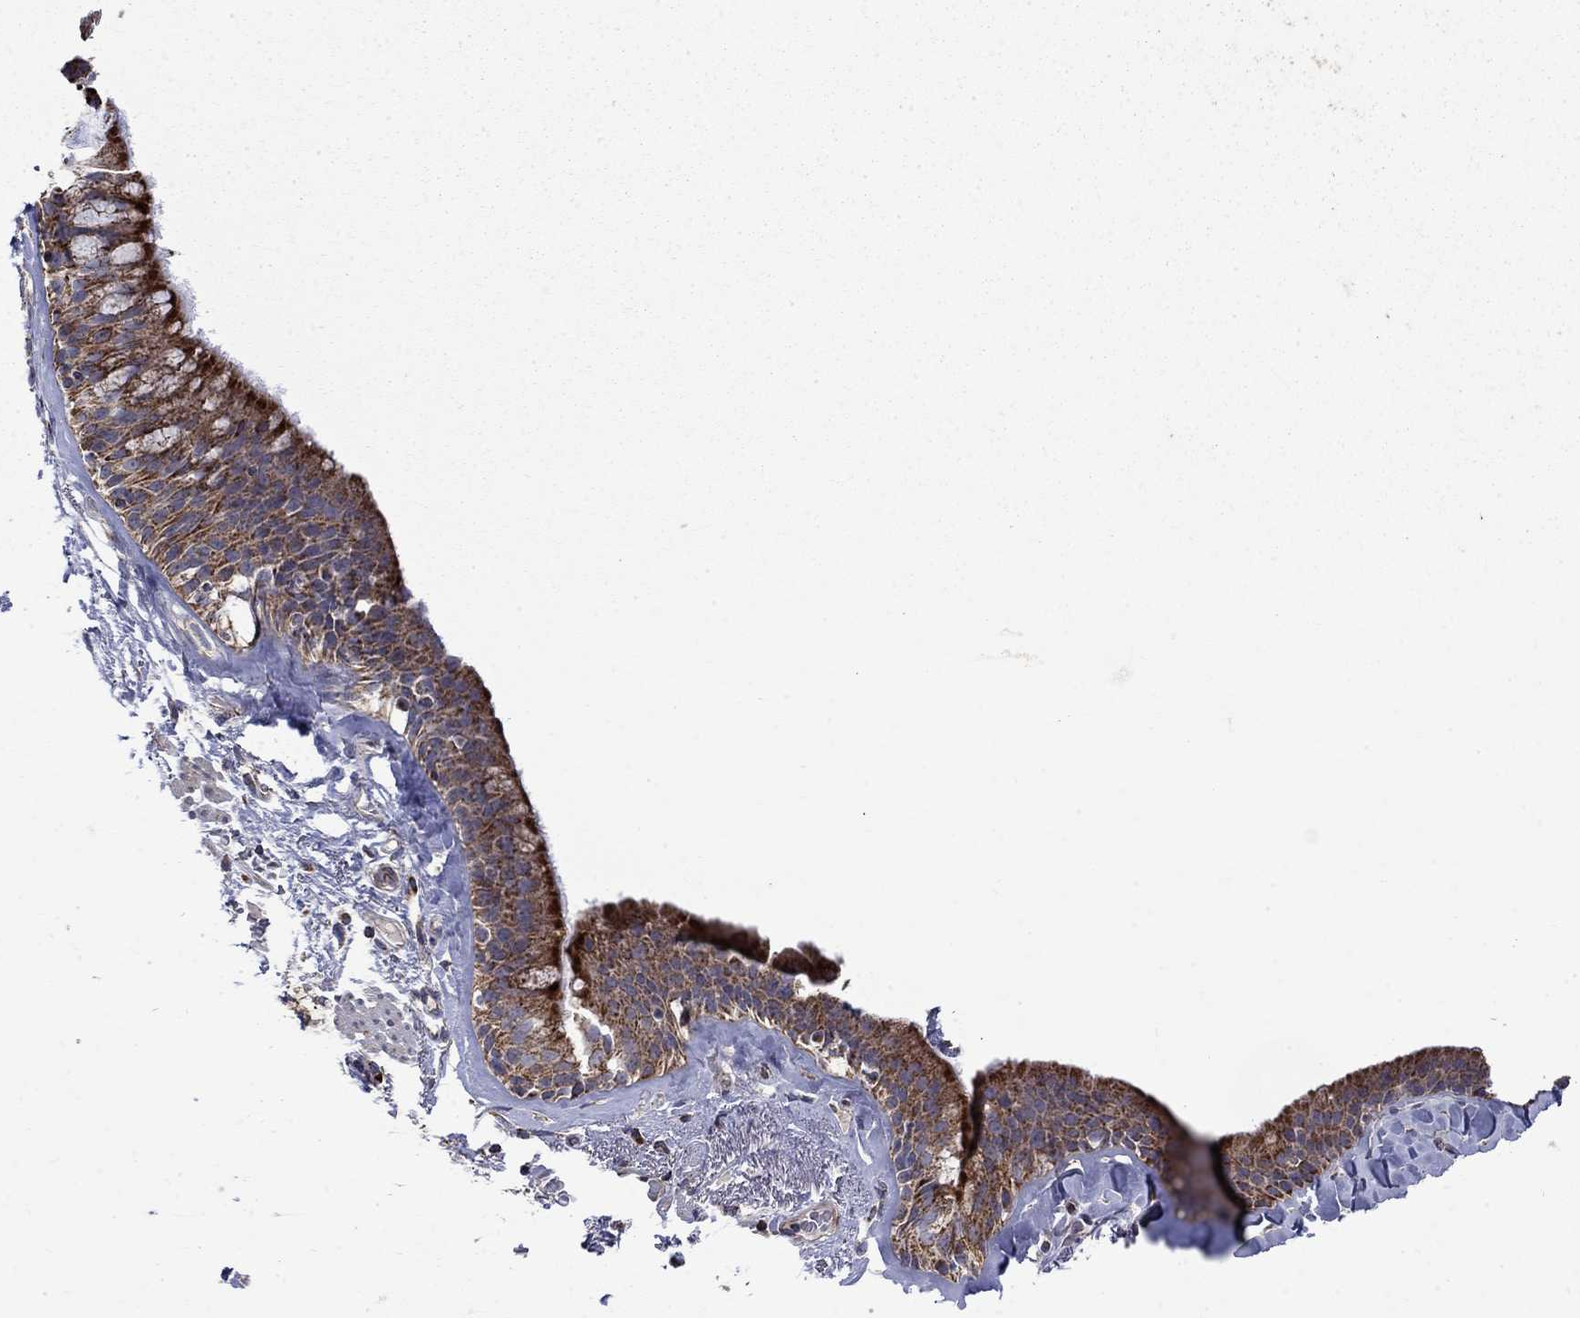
{"staining": {"intensity": "strong", "quantity": "25%-75%", "location": "cytoplasmic/membranous"}, "tissue": "bronchus", "cell_type": "Respiratory epithelial cells", "image_type": "normal", "snomed": [{"axis": "morphology", "description": "Normal tissue, NOS"}, {"axis": "topography", "description": "Bronchus"}, {"axis": "topography", "description": "Lung"}], "caption": "Immunohistochemical staining of normal bronchus exhibits strong cytoplasmic/membranous protein expression in about 25%-75% of respiratory epithelial cells.", "gene": "PCBP3", "patient": {"sex": "female", "age": 57}}